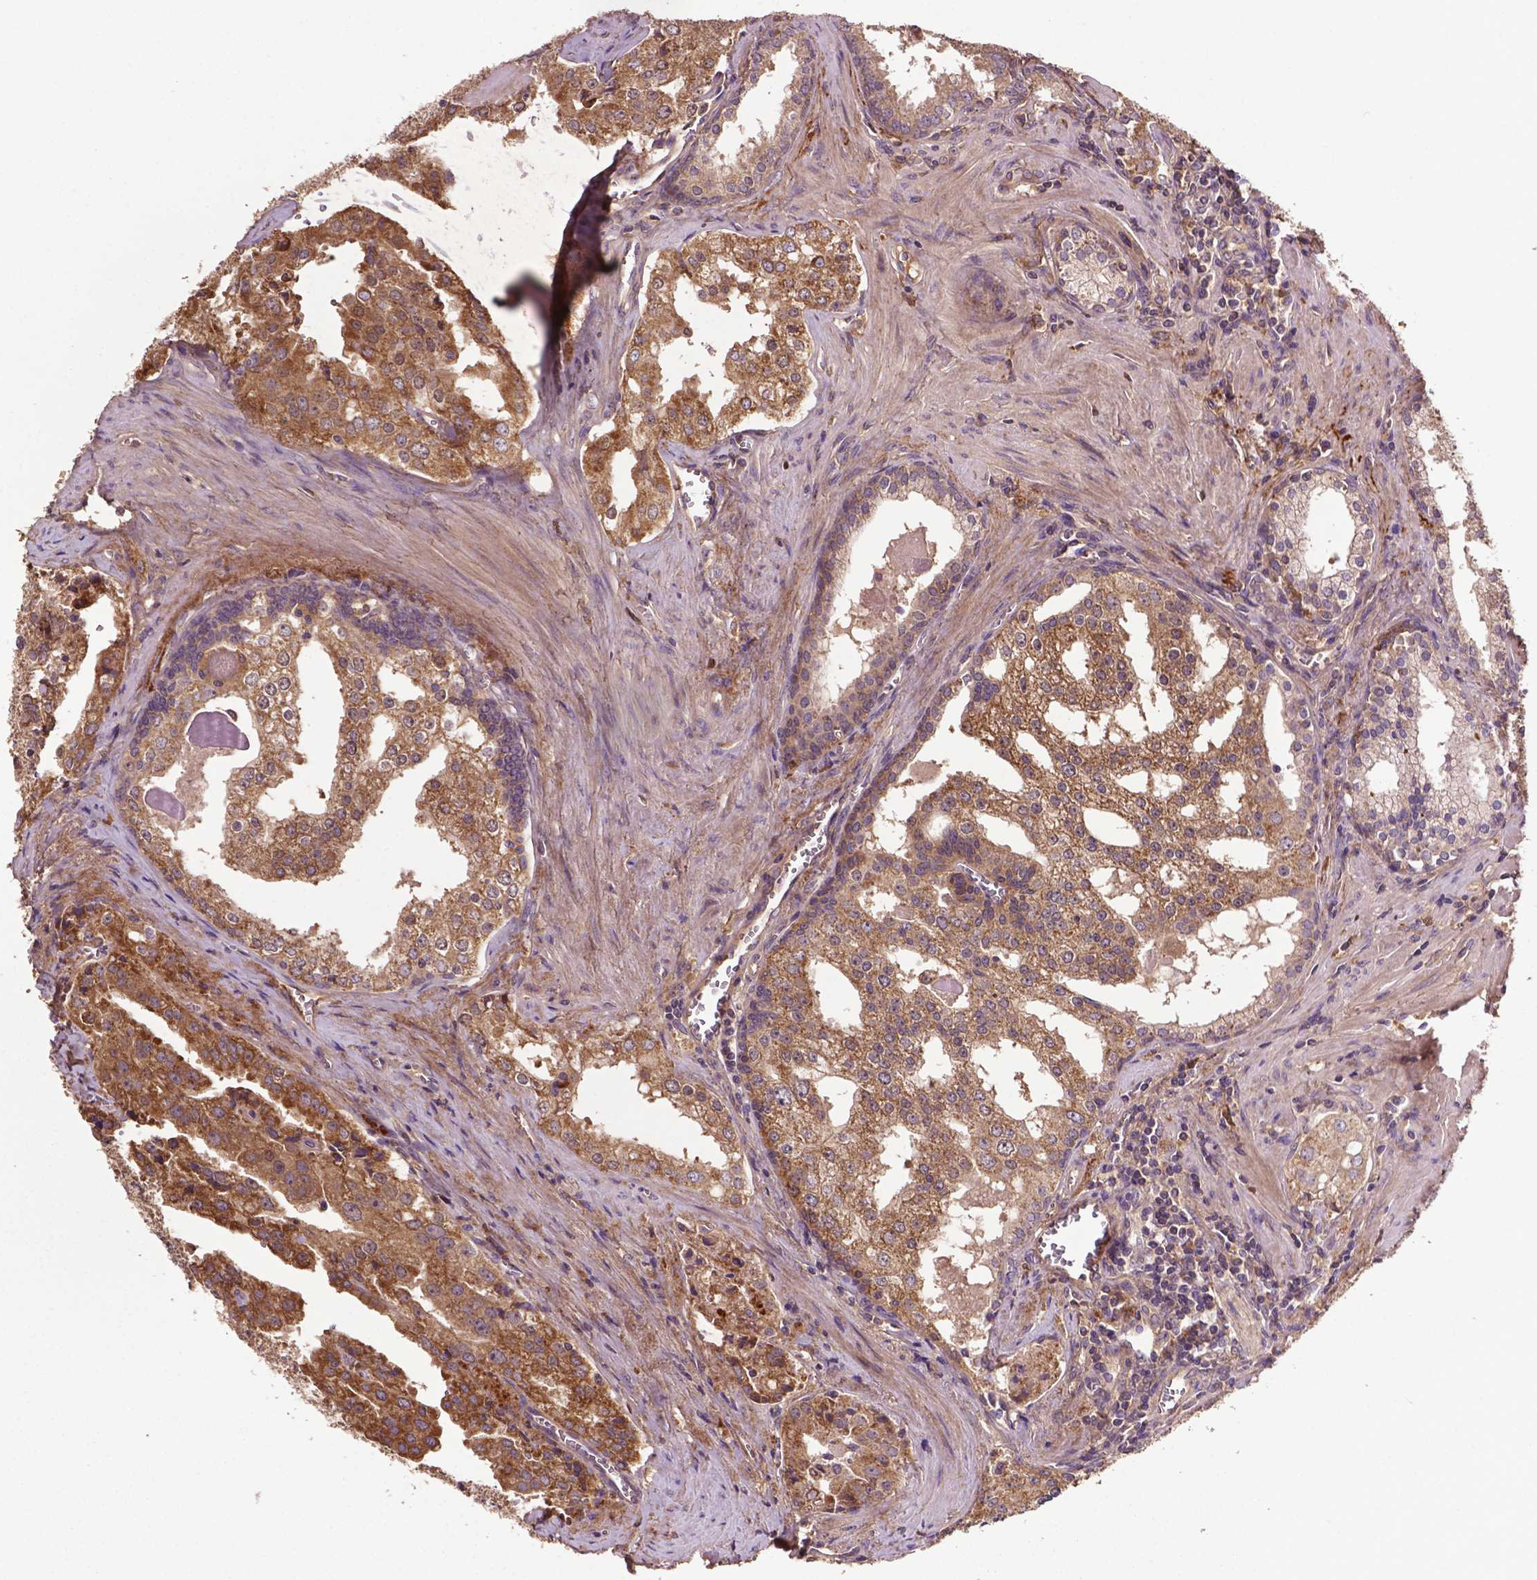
{"staining": {"intensity": "moderate", "quantity": ">75%", "location": "cytoplasmic/membranous"}, "tissue": "prostate cancer", "cell_type": "Tumor cells", "image_type": "cancer", "snomed": [{"axis": "morphology", "description": "Adenocarcinoma, High grade"}, {"axis": "topography", "description": "Prostate"}], "caption": "Protein positivity by IHC exhibits moderate cytoplasmic/membranous positivity in about >75% of tumor cells in prostate high-grade adenocarcinoma.", "gene": "GJA9", "patient": {"sex": "male", "age": 68}}